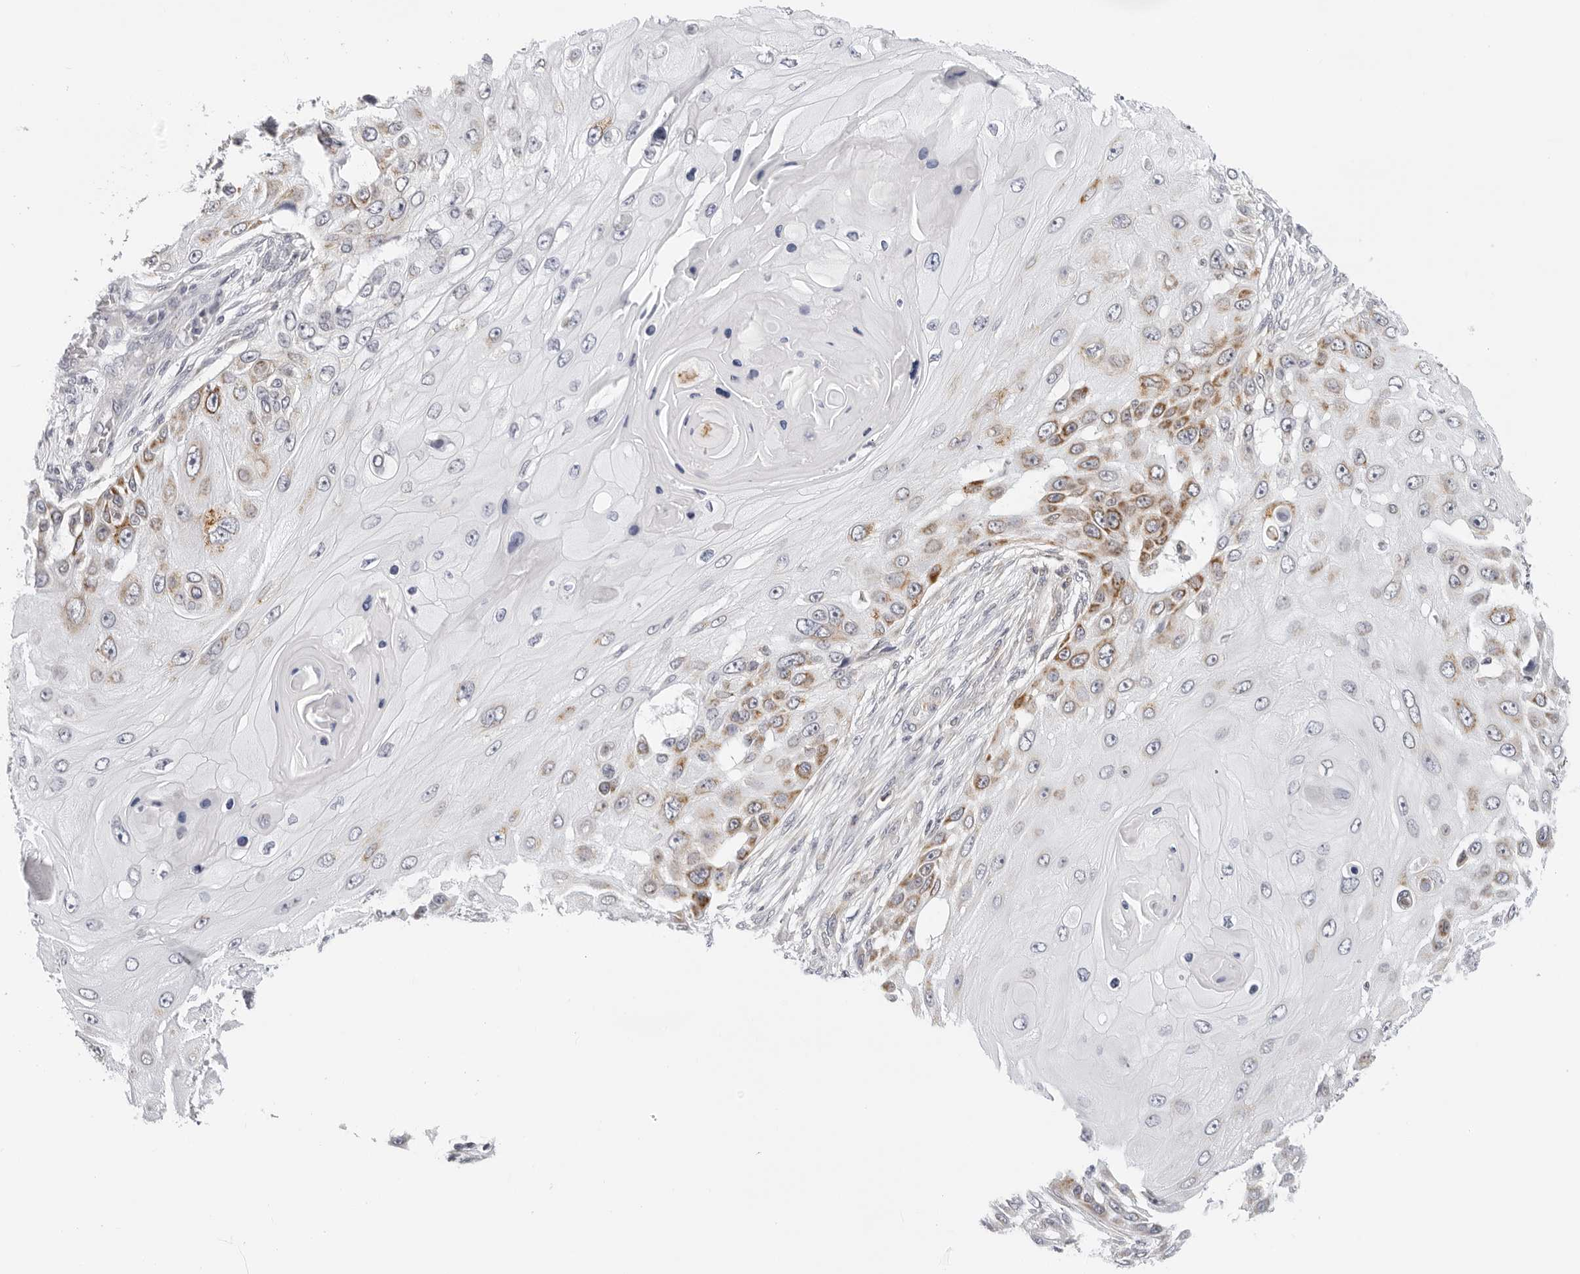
{"staining": {"intensity": "moderate", "quantity": "25%-75%", "location": "cytoplasmic/membranous"}, "tissue": "skin cancer", "cell_type": "Tumor cells", "image_type": "cancer", "snomed": [{"axis": "morphology", "description": "Squamous cell carcinoma, NOS"}, {"axis": "topography", "description": "Skin"}], "caption": "Tumor cells exhibit medium levels of moderate cytoplasmic/membranous staining in approximately 25%-75% of cells in human skin cancer (squamous cell carcinoma).", "gene": "CIART", "patient": {"sex": "female", "age": 44}}